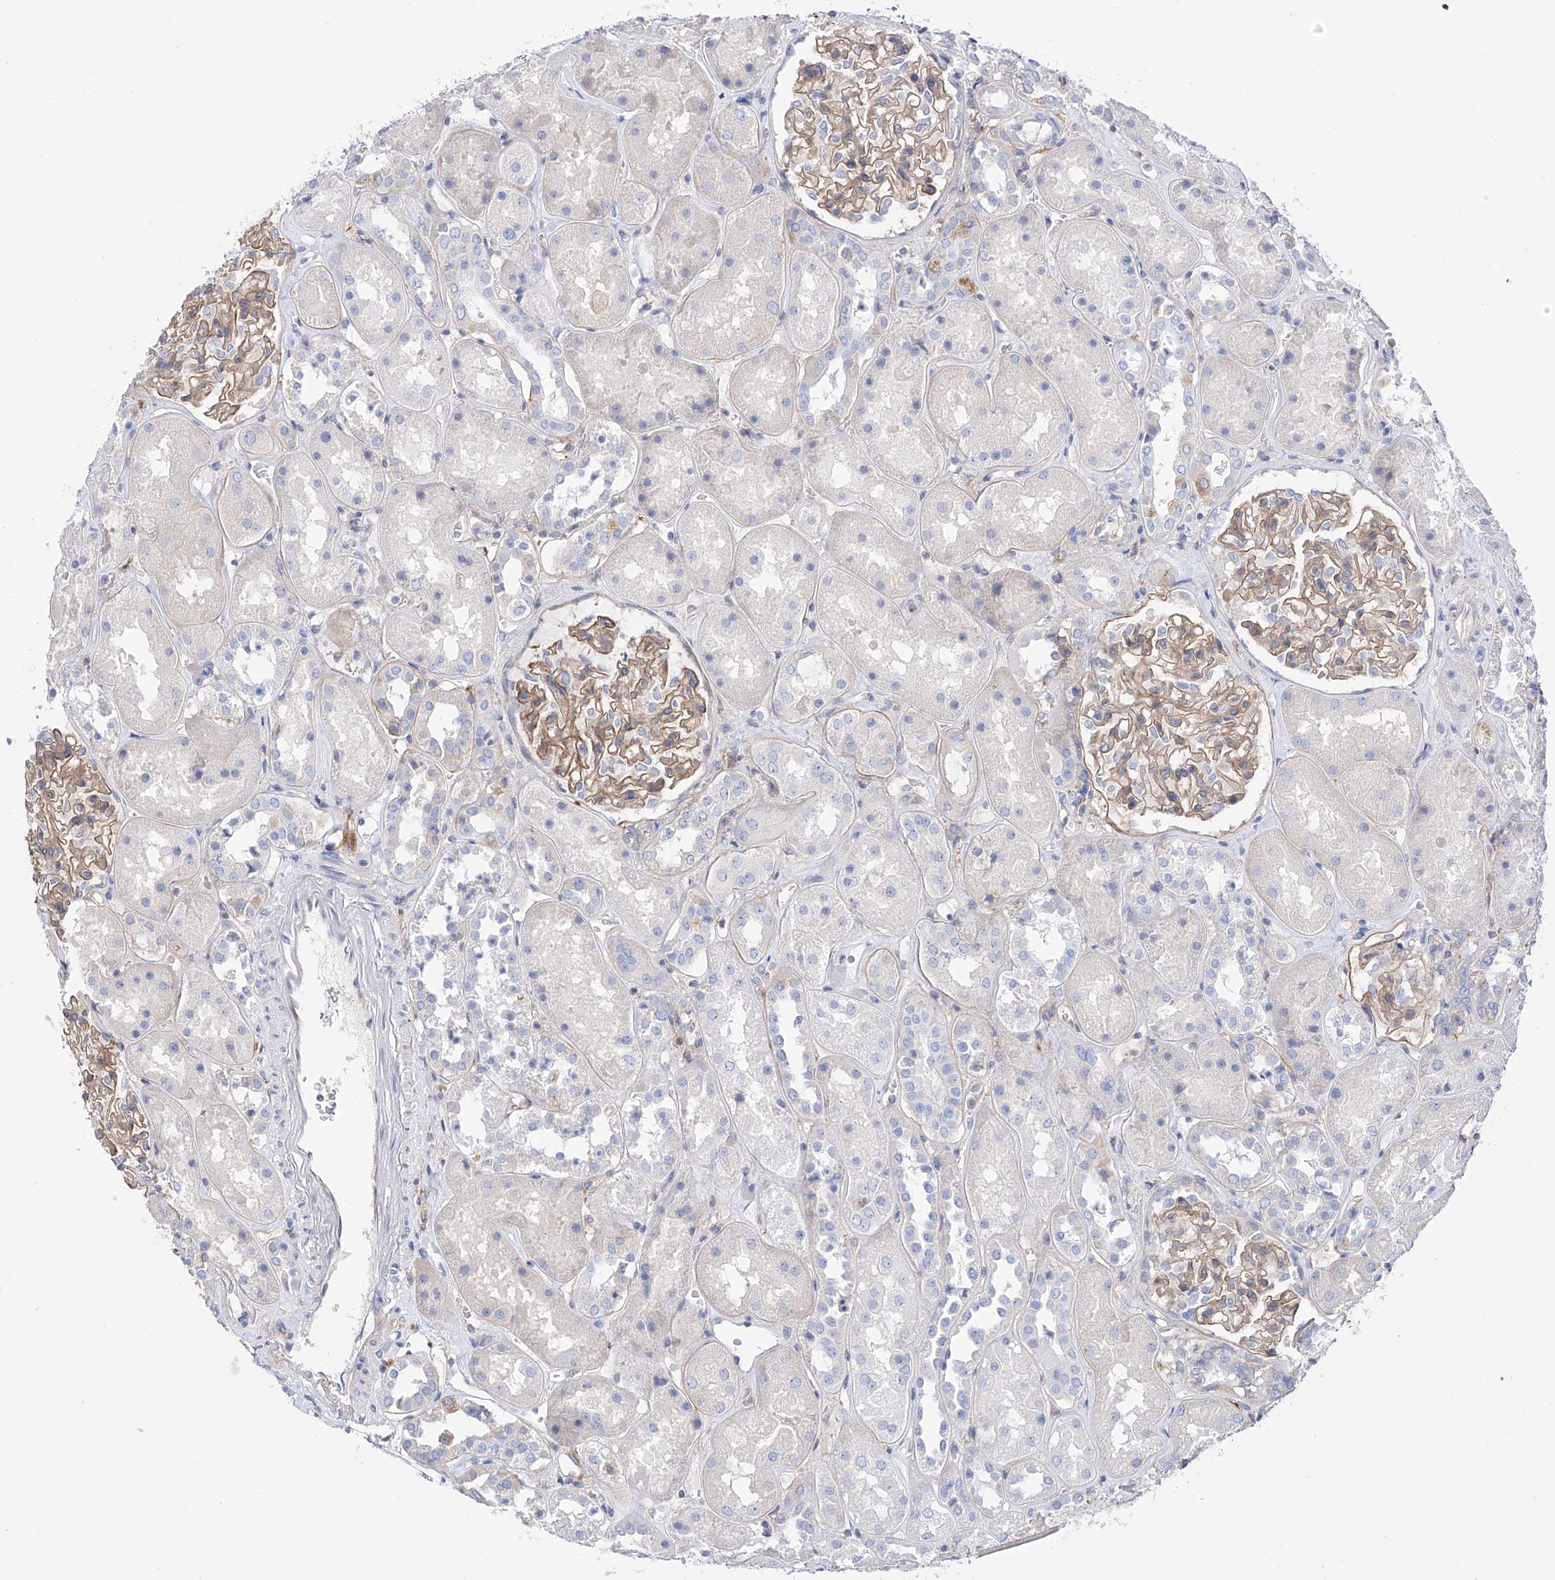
{"staining": {"intensity": "moderate", "quantity": ">75%", "location": "cytoplasmic/membranous"}, "tissue": "kidney", "cell_type": "Cells in glomeruli", "image_type": "normal", "snomed": [{"axis": "morphology", "description": "Normal tissue, NOS"}, {"axis": "topography", "description": "Kidney"}], "caption": "Protein expression analysis of unremarkable kidney shows moderate cytoplasmic/membranous positivity in about >75% of cells in glomeruli. The protein of interest is stained brown, and the nuclei are stained in blue (DAB IHC with brightfield microscopy, high magnification).", "gene": "ZNF653", "patient": {"sex": "male", "age": 70}}